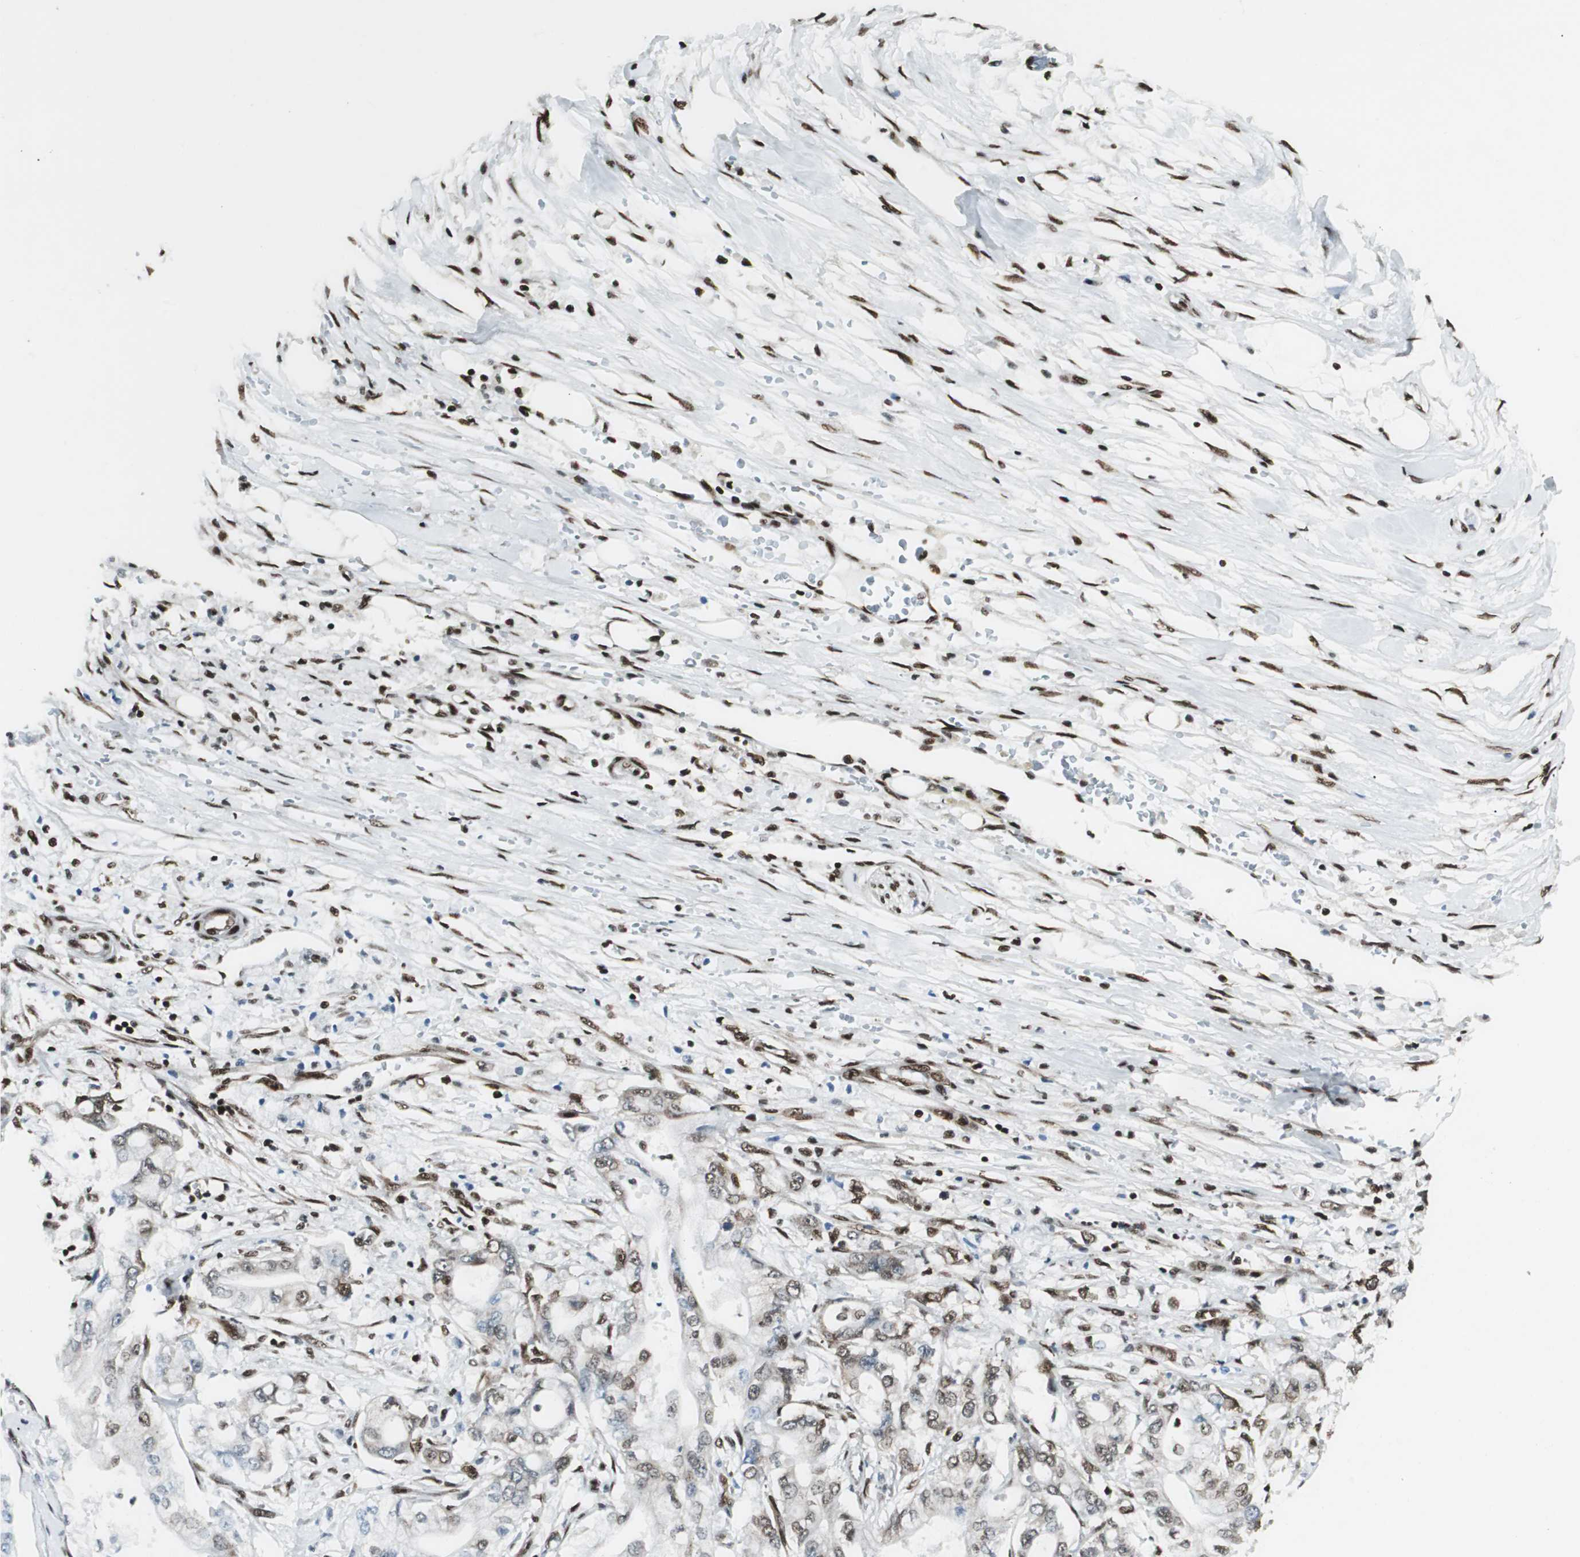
{"staining": {"intensity": "weak", "quantity": "25%-75%", "location": "nuclear"}, "tissue": "pancreatic cancer", "cell_type": "Tumor cells", "image_type": "cancer", "snomed": [{"axis": "morphology", "description": "Adenocarcinoma, NOS"}, {"axis": "topography", "description": "Pancreas"}], "caption": "Protein expression analysis of pancreatic cancer demonstrates weak nuclear expression in approximately 25%-75% of tumor cells.", "gene": "EWSR1", "patient": {"sex": "male", "age": 70}}